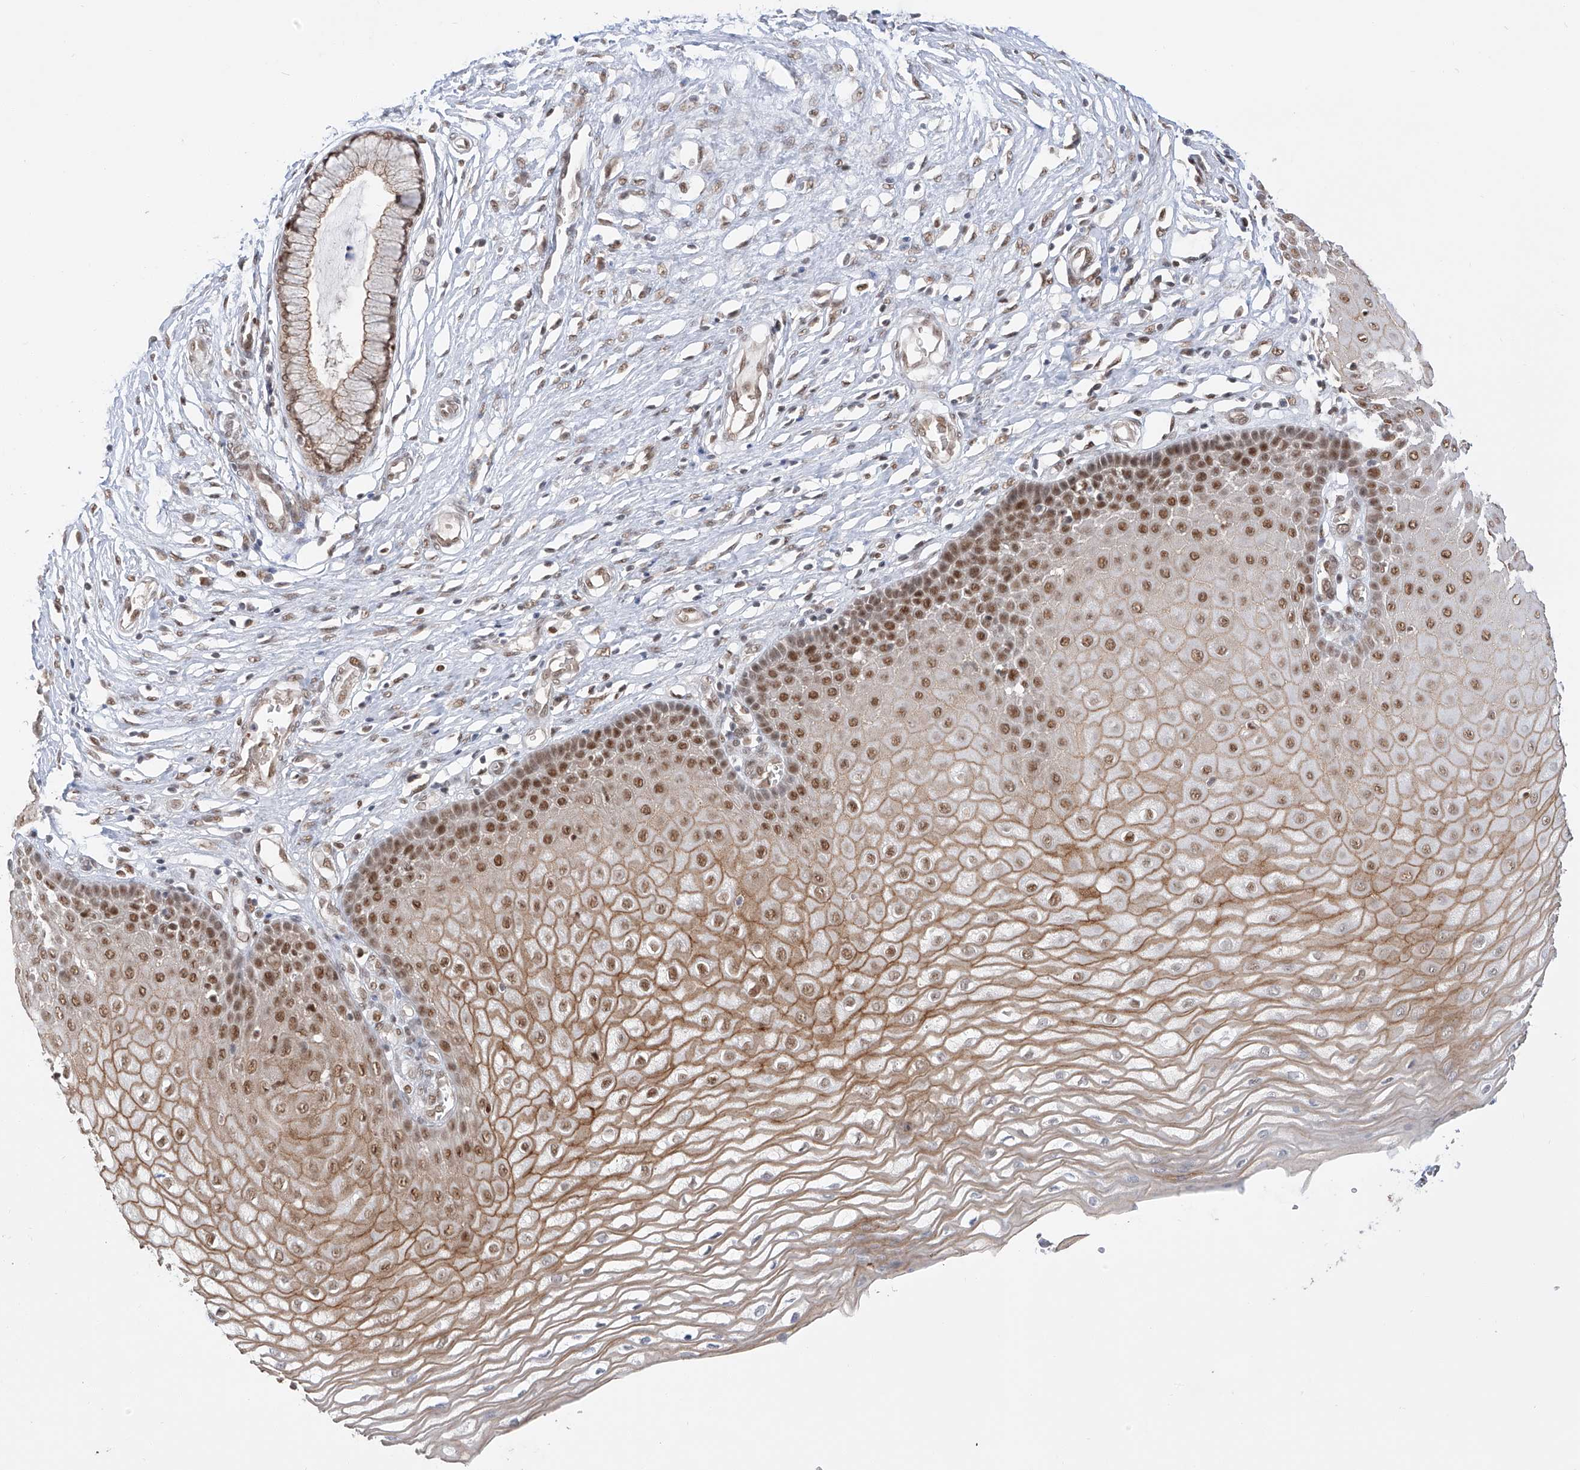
{"staining": {"intensity": "moderate", "quantity": ">75%", "location": "cytoplasmic/membranous,nuclear"}, "tissue": "cervix", "cell_type": "Glandular cells", "image_type": "normal", "snomed": [{"axis": "morphology", "description": "Normal tissue, NOS"}, {"axis": "topography", "description": "Cervix"}], "caption": "Immunohistochemical staining of normal cervix shows medium levels of moderate cytoplasmic/membranous,nuclear positivity in about >75% of glandular cells.", "gene": "POGK", "patient": {"sex": "female", "age": 55}}